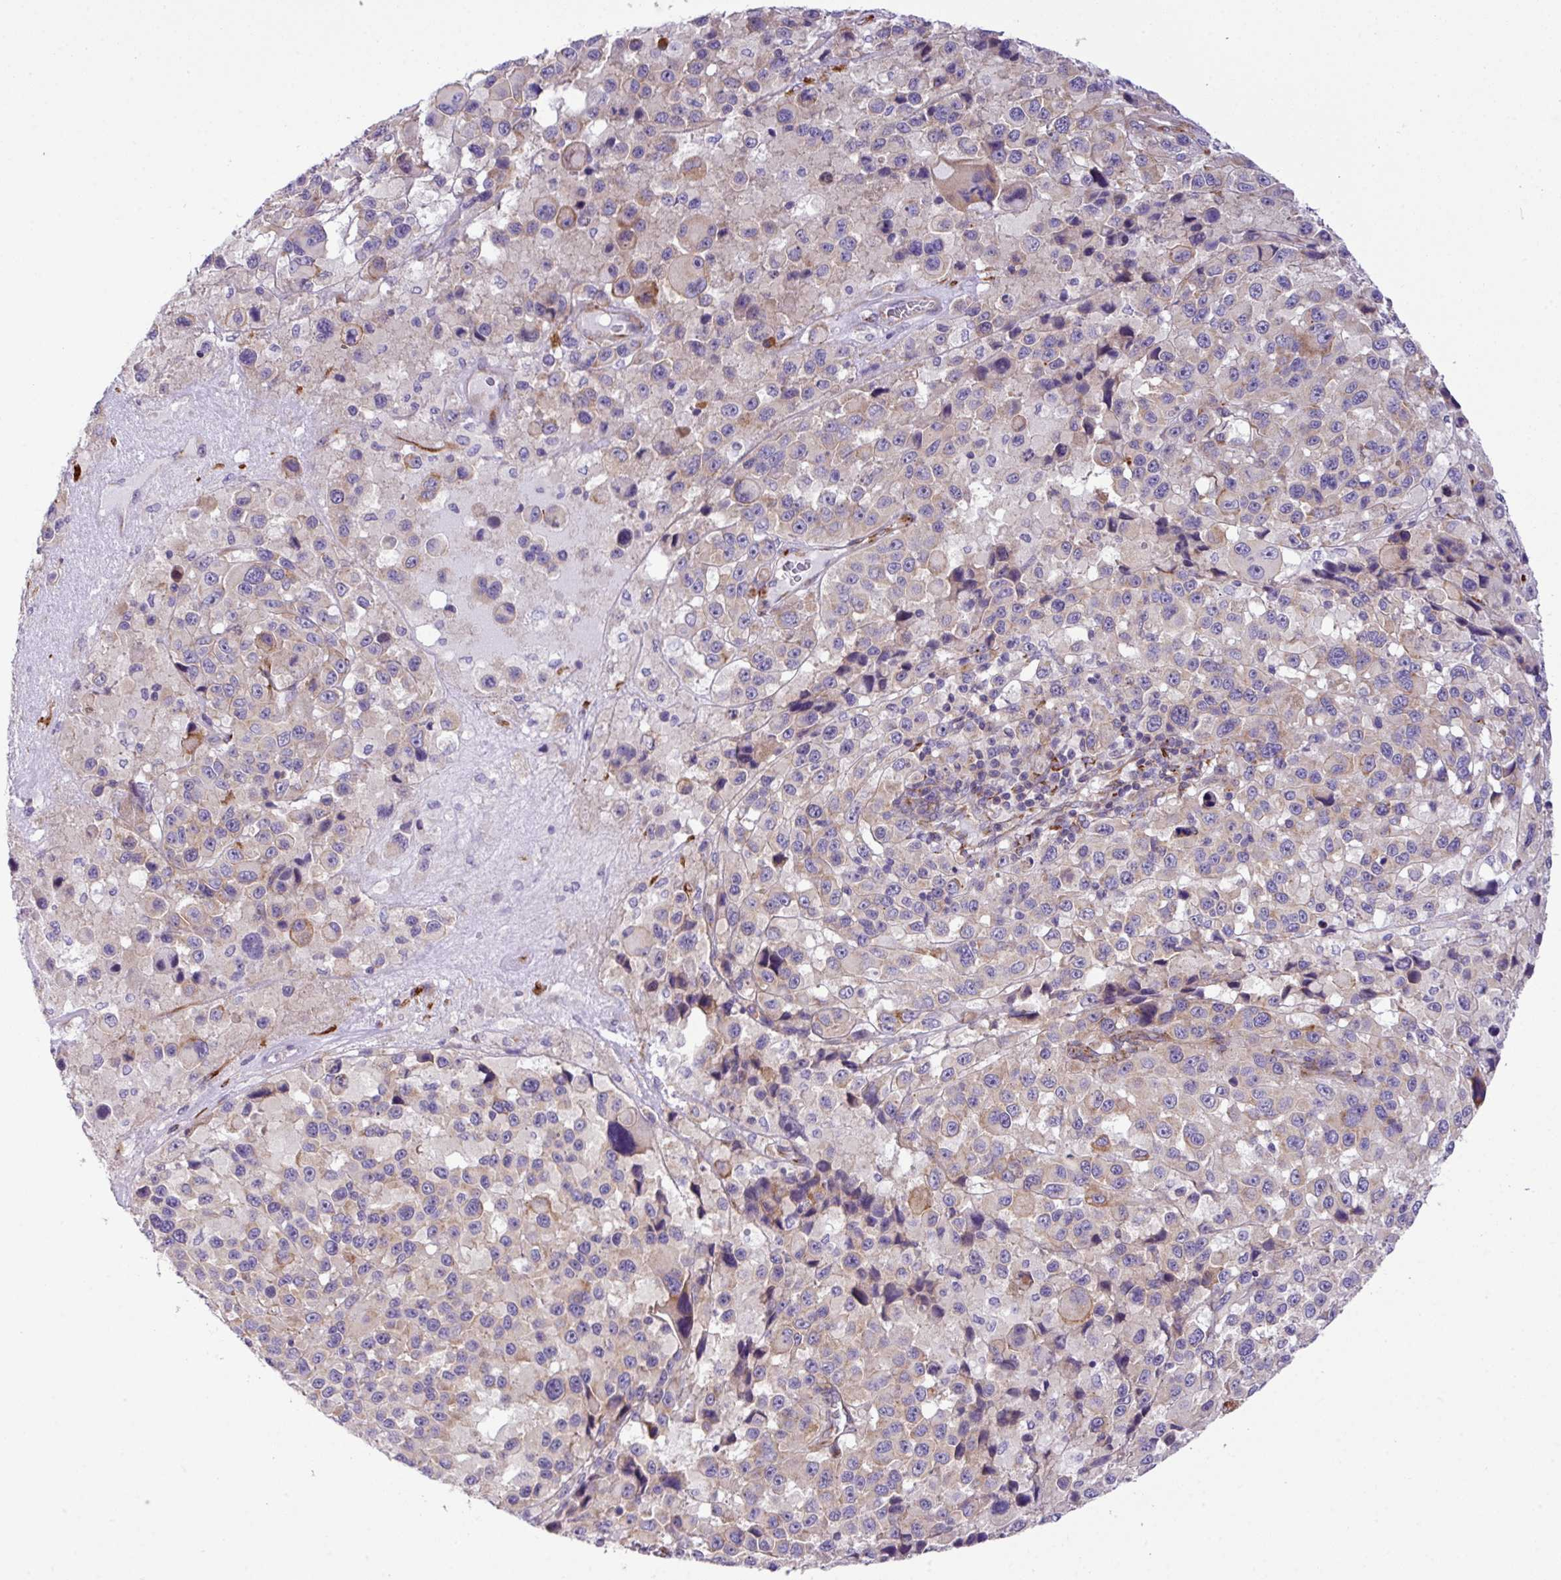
{"staining": {"intensity": "weak", "quantity": "<25%", "location": "cytoplasmic/membranous"}, "tissue": "melanoma", "cell_type": "Tumor cells", "image_type": "cancer", "snomed": [{"axis": "morphology", "description": "Malignant melanoma, Metastatic site"}, {"axis": "topography", "description": "Lymph node"}], "caption": "This is a photomicrograph of immunohistochemistry staining of melanoma, which shows no expression in tumor cells. The staining was performed using DAB to visualize the protein expression in brown, while the nuclei were stained in blue with hematoxylin (Magnification: 20x).", "gene": "CFAP97", "patient": {"sex": "female", "age": 65}}